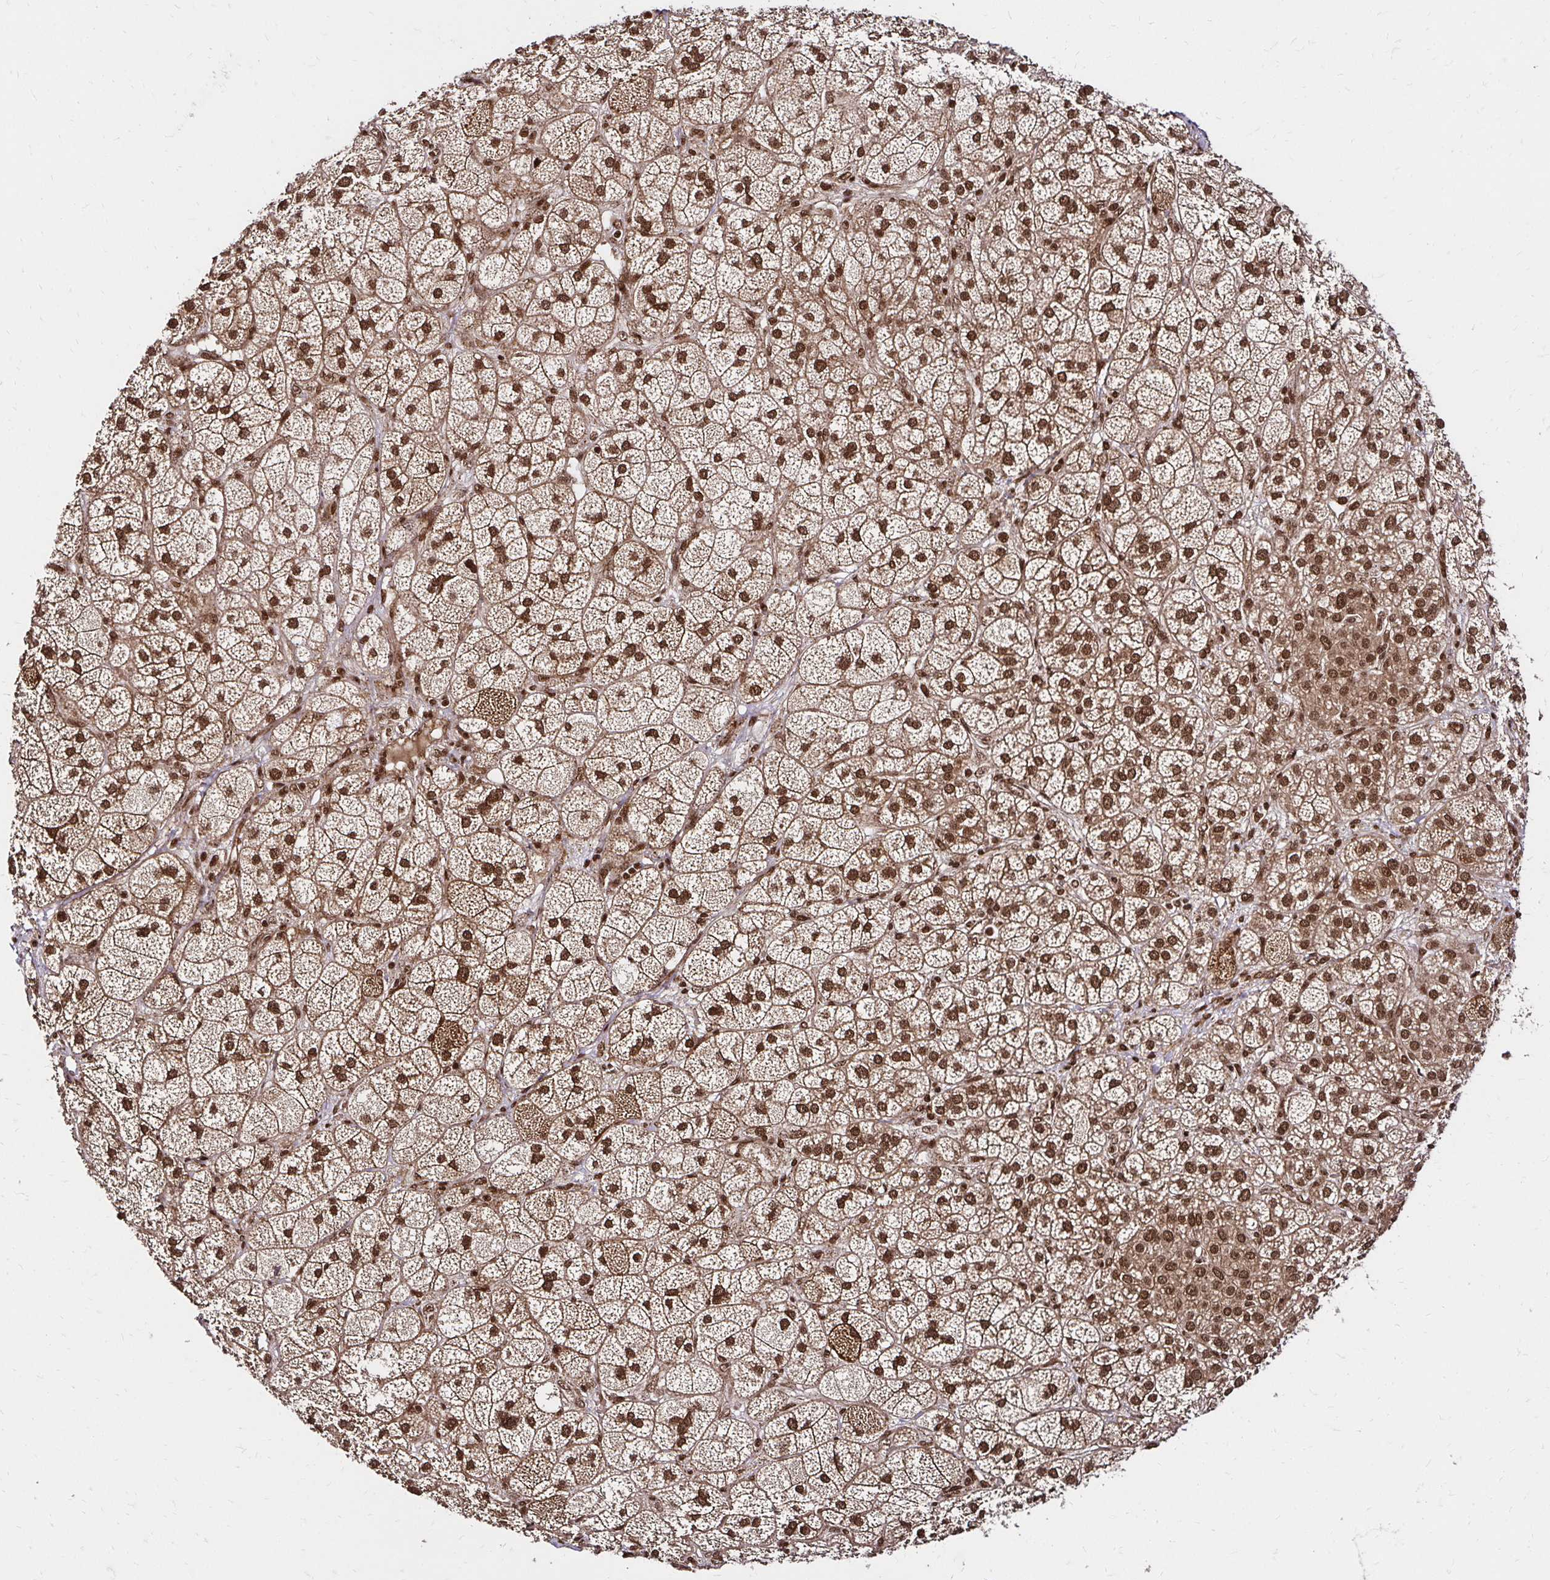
{"staining": {"intensity": "strong", "quantity": ">75%", "location": "cytoplasmic/membranous,nuclear"}, "tissue": "adrenal gland", "cell_type": "Glandular cells", "image_type": "normal", "snomed": [{"axis": "morphology", "description": "Normal tissue, NOS"}, {"axis": "topography", "description": "Adrenal gland"}], "caption": "Immunohistochemistry image of benign adrenal gland: adrenal gland stained using immunohistochemistry (IHC) exhibits high levels of strong protein expression localized specifically in the cytoplasmic/membranous,nuclear of glandular cells, appearing as a cytoplasmic/membranous,nuclear brown color.", "gene": "GLYR1", "patient": {"sex": "female", "age": 60}}